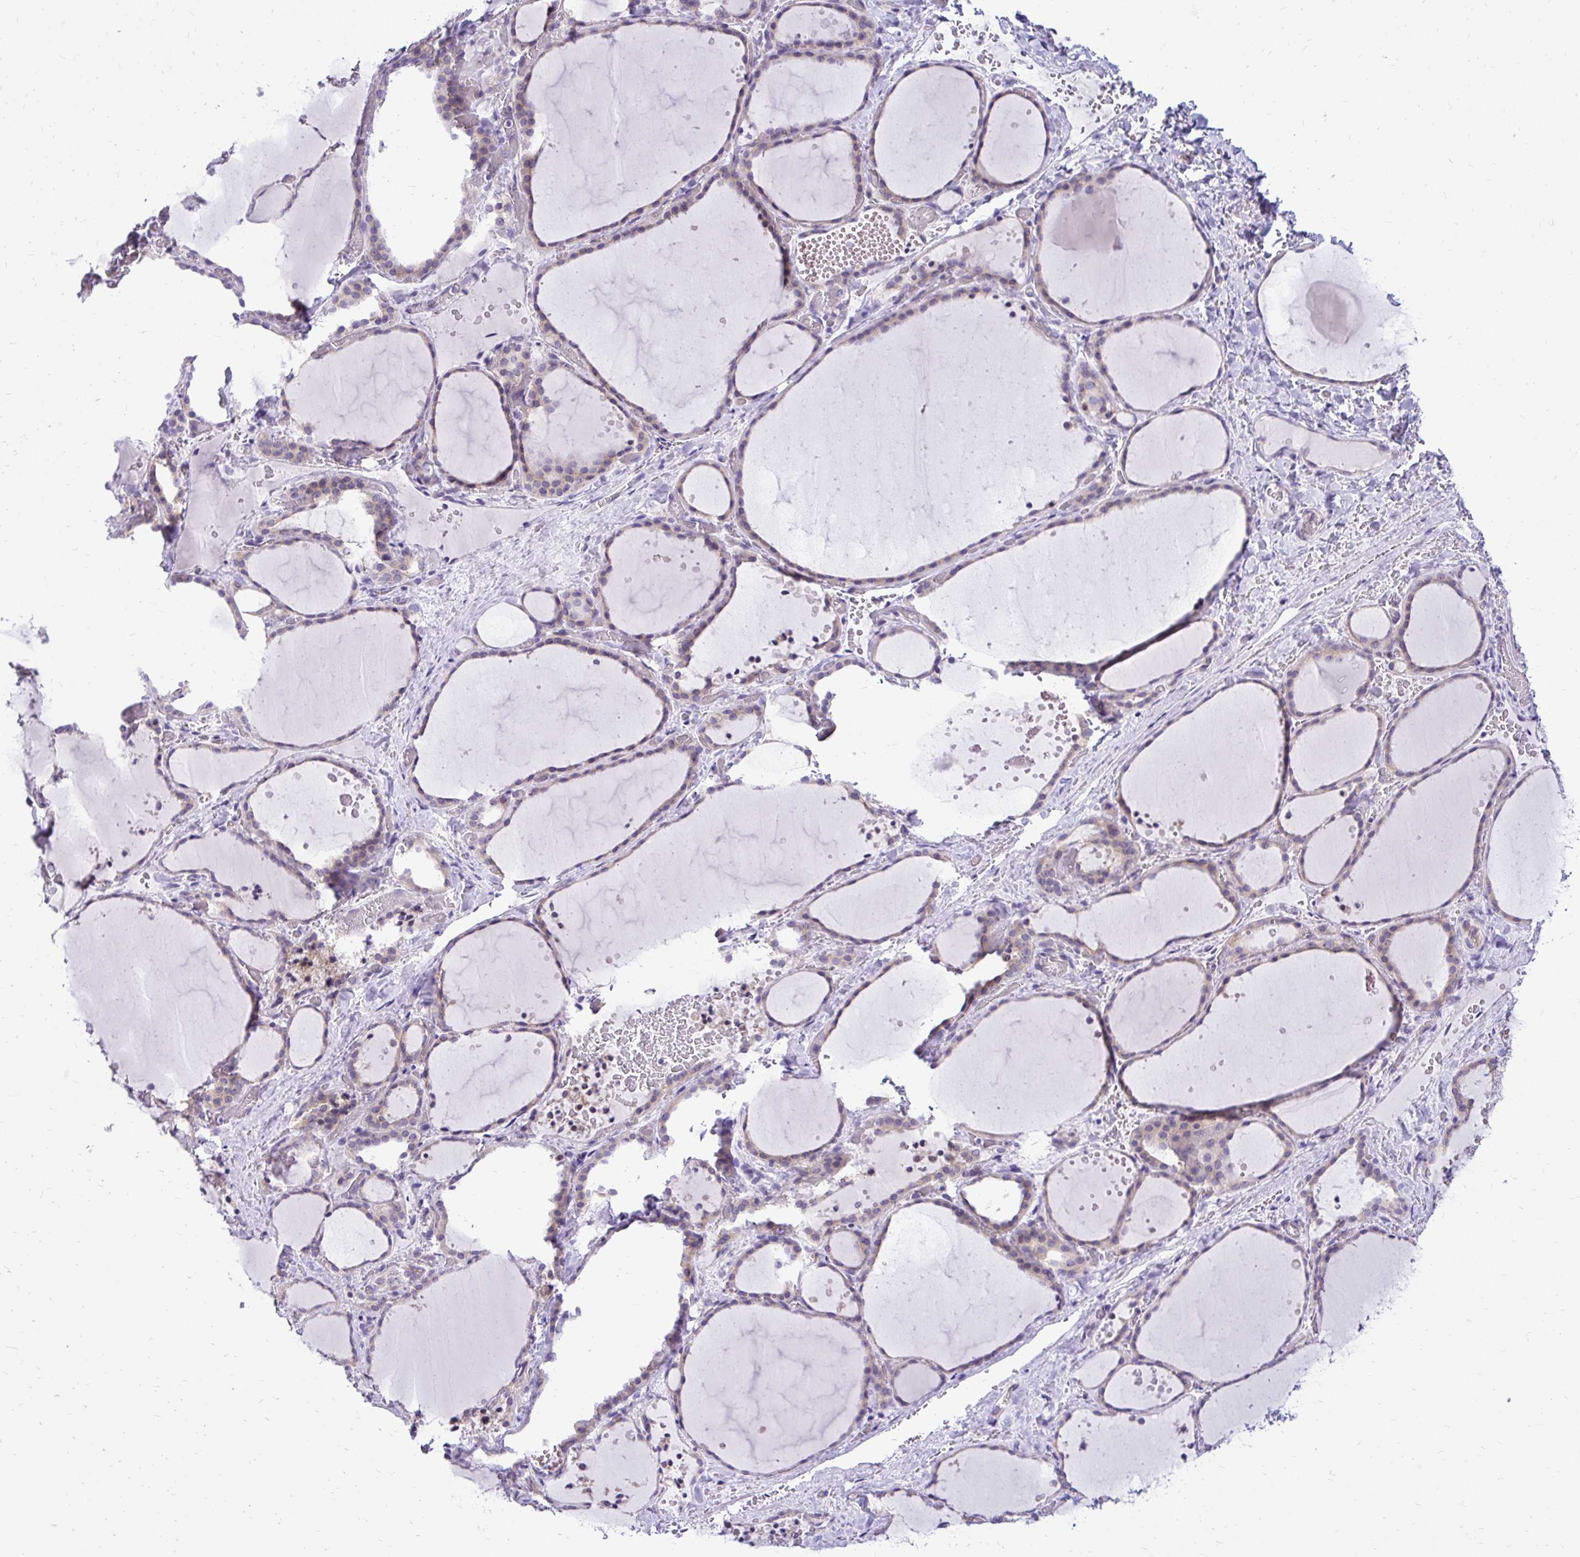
{"staining": {"intensity": "weak", "quantity": "<25%", "location": "cytoplasmic/membranous"}, "tissue": "thyroid gland", "cell_type": "Glandular cells", "image_type": "normal", "snomed": [{"axis": "morphology", "description": "Normal tissue, NOS"}, {"axis": "topography", "description": "Thyroid gland"}], "caption": "DAB immunohistochemical staining of unremarkable thyroid gland reveals no significant positivity in glandular cells. (Brightfield microscopy of DAB immunohistochemistry (IHC) at high magnification).", "gene": "NIFK", "patient": {"sex": "female", "age": 36}}